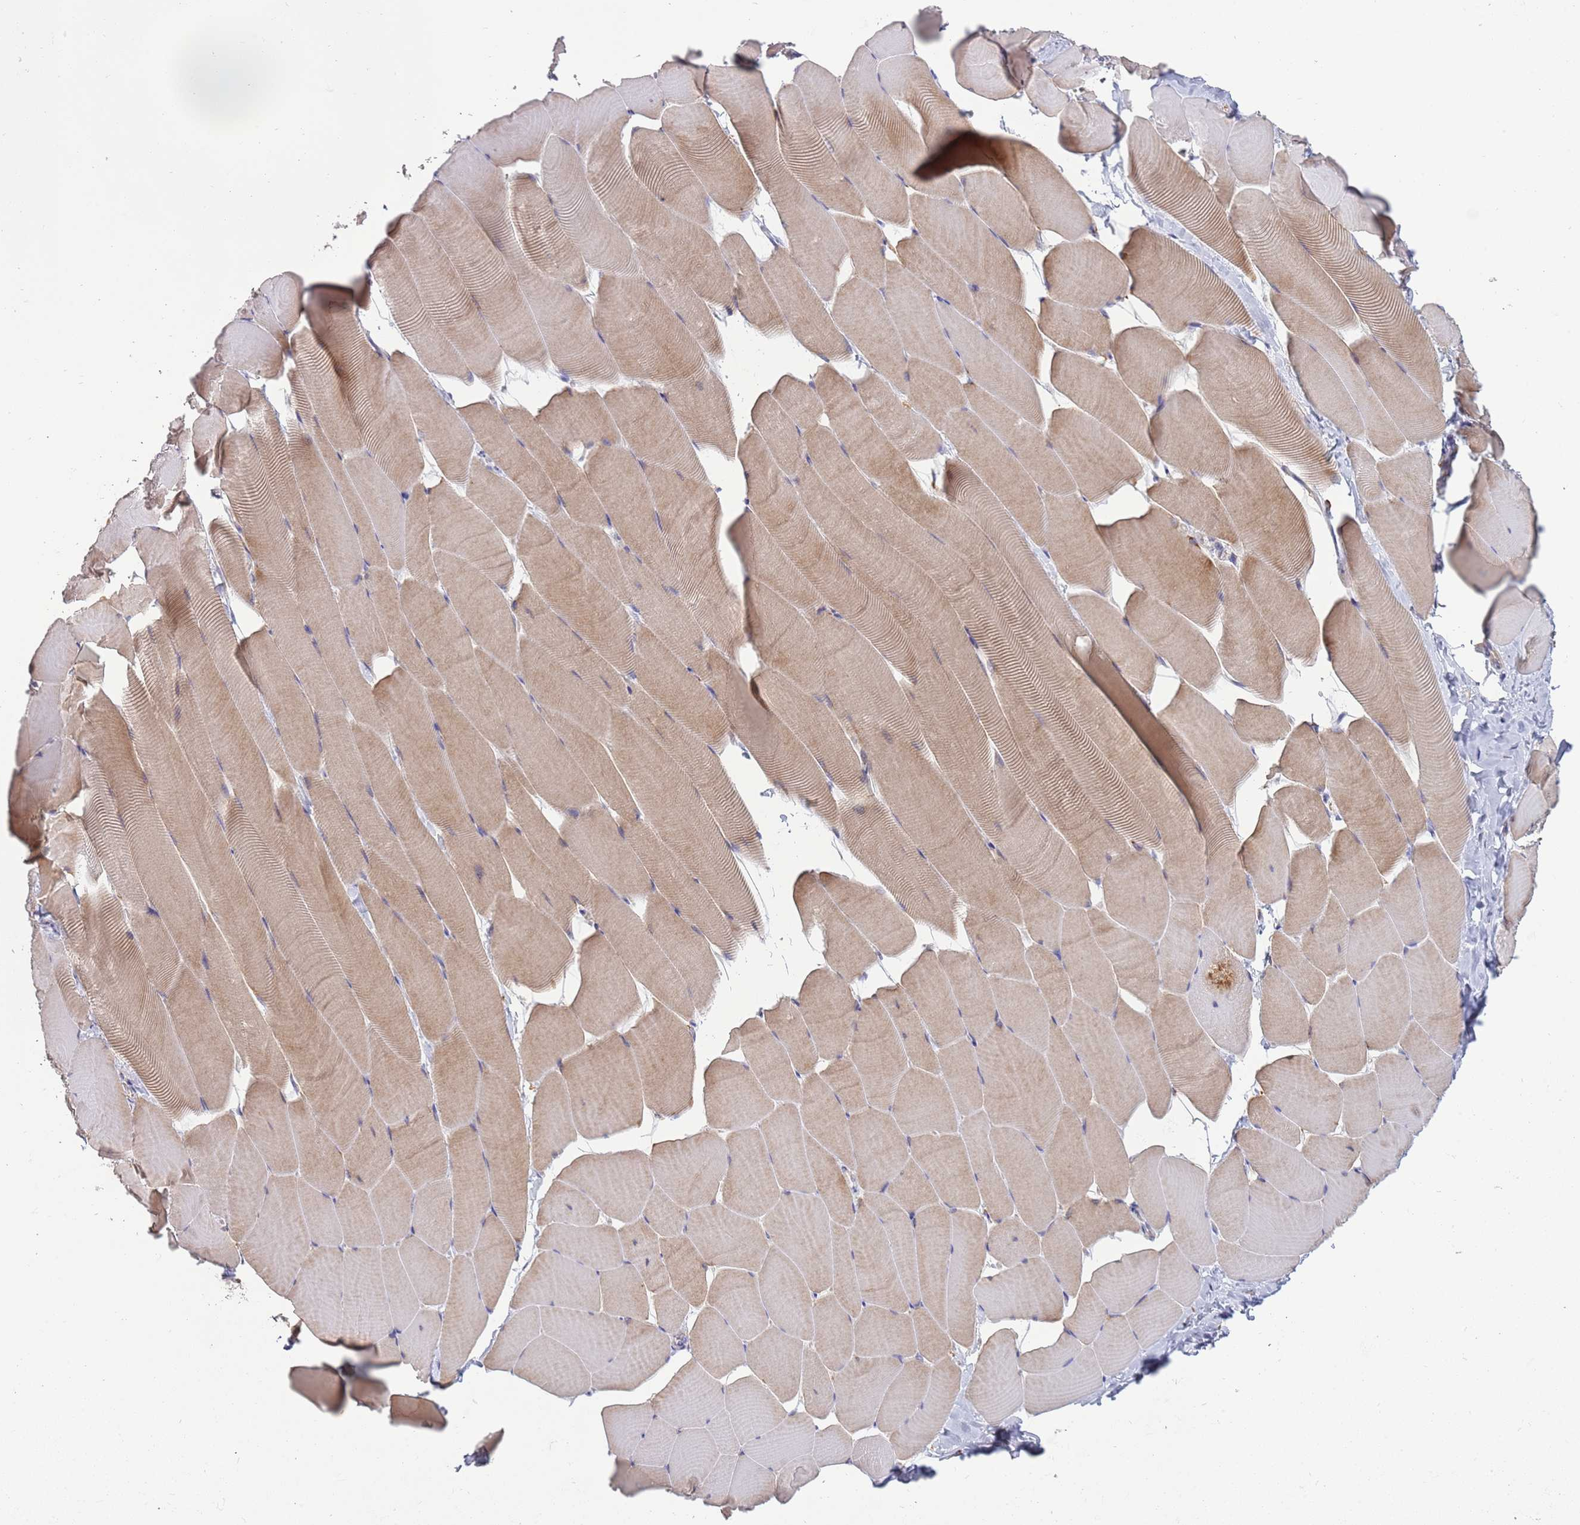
{"staining": {"intensity": "weak", "quantity": "25%-75%", "location": "cytoplasmic/membranous"}, "tissue": "skeletal muscle", "cell_type": "Myocytes", "image_type": "normal", "snomed": [{"axis": "morphology", "description": "Normal tissue, NOS"}, {"axis": "topography", "description": "Skeletal muscle"}], "caption": "This photomicrograph exhibits immunohistochemistry (IHC) staining of benign human skeletal muscle, with low weak cytoplasmic/membranous staining in approximately 25%-75% of myocytes.", "gene": "ARMCX6", "patient": {"sex": "male", "age": 25}}